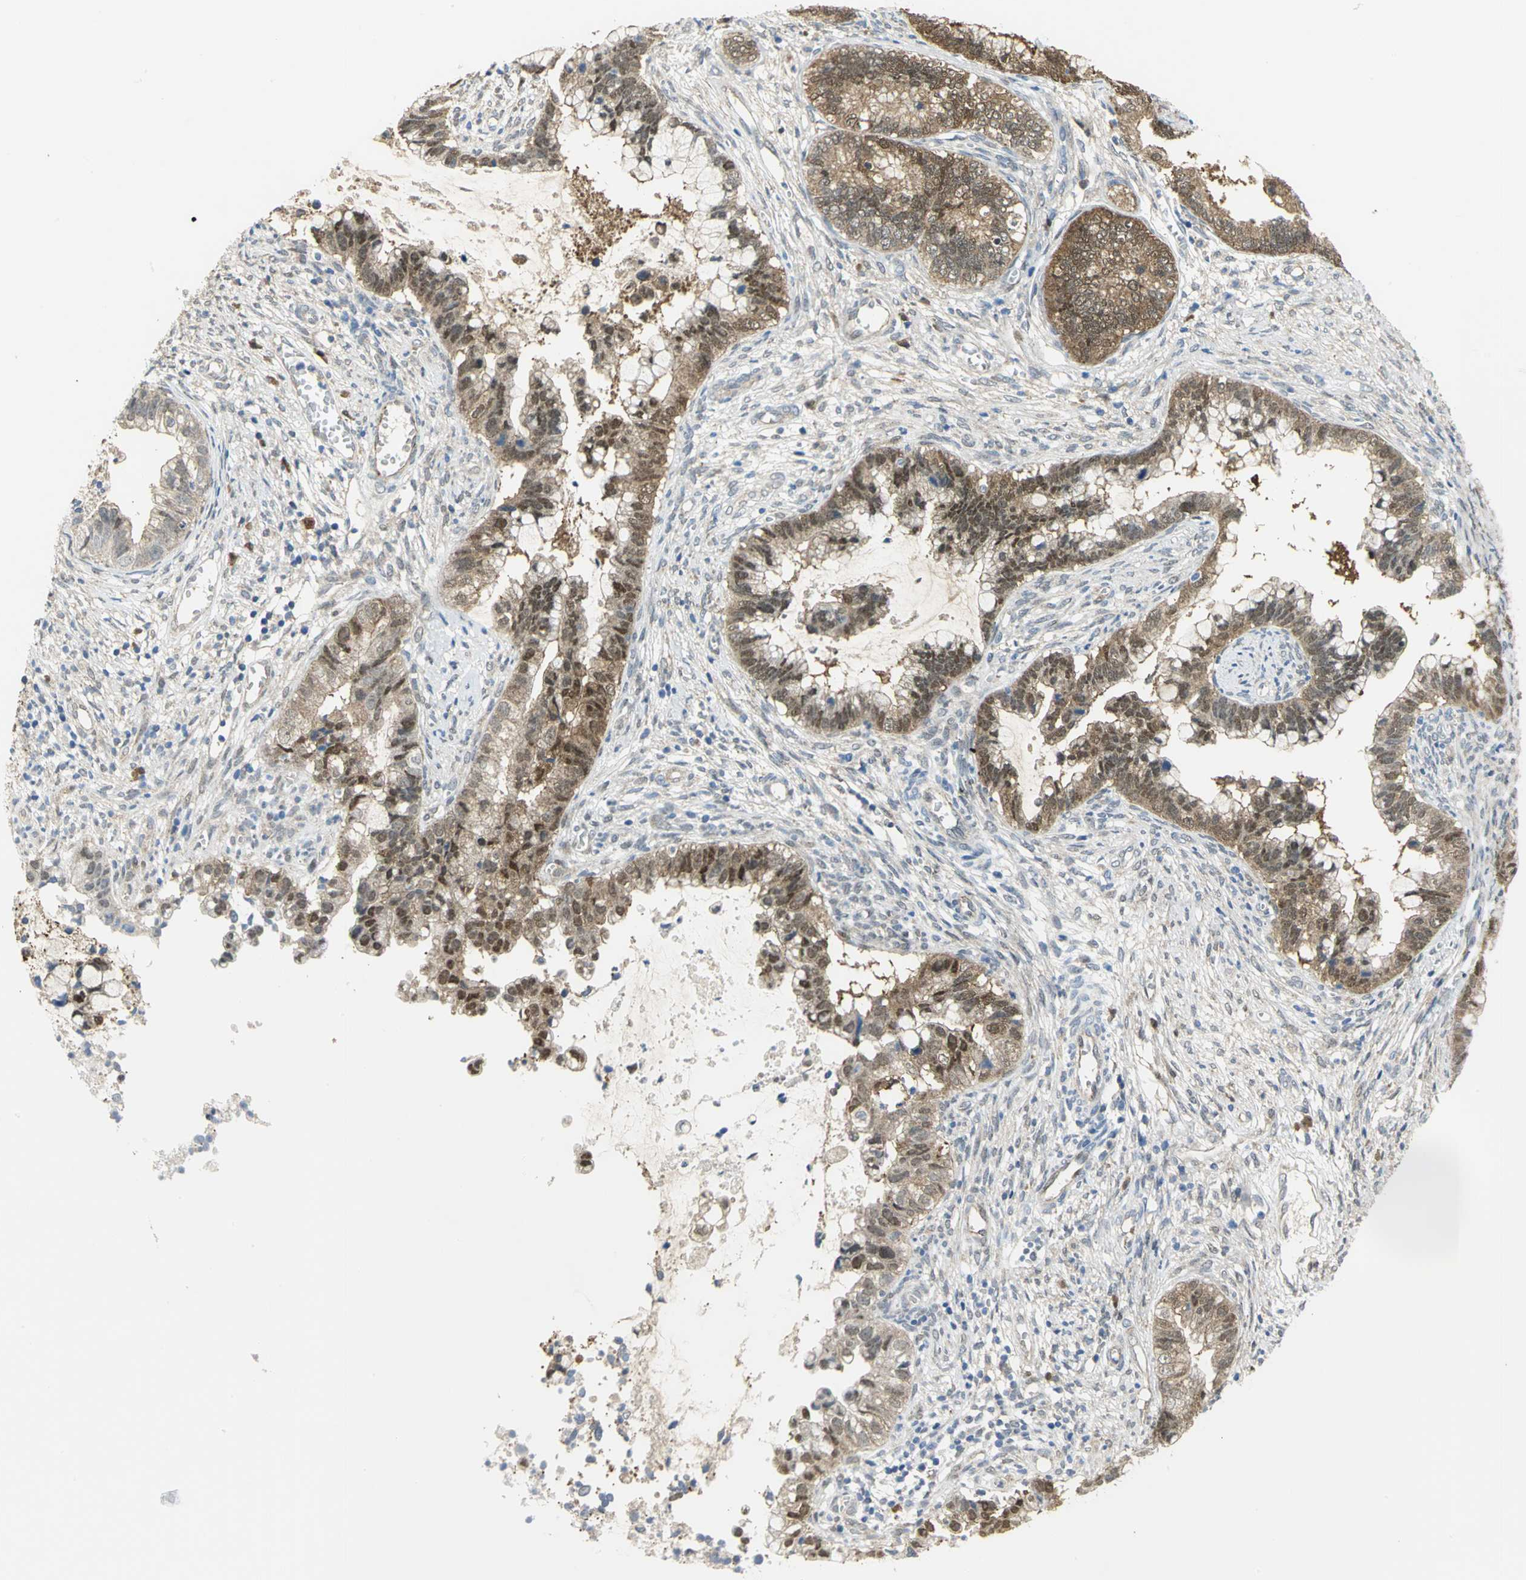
{"staining": {"intensity": "moderate", "quantity": ">75%", "location": "cytoplasmic/membranous,nuclear"}, "tissue": "cervical cancer", "cell_type": "Tumor cells", "image_type": "cancer", "snomed": [{"axis": "morphology", "description": "Adenocarcinoma, NOS"}, {"axis": "topography", "description": "Cervix"}], "caption": "Immunohistochemistry image of neoplastic tissue: adenocarcinoma (cervical) stained using immunohistochemistry (IHC) displays medium levels of moderate protein expression localized specifically in the cytoplasmic/membranous and nuclear of tumor cells, appearing as a cytoplasmic/membranous and nuclear brown color.", "gene": "PGM3", "patient": {"sex": "female", "age": 44}}